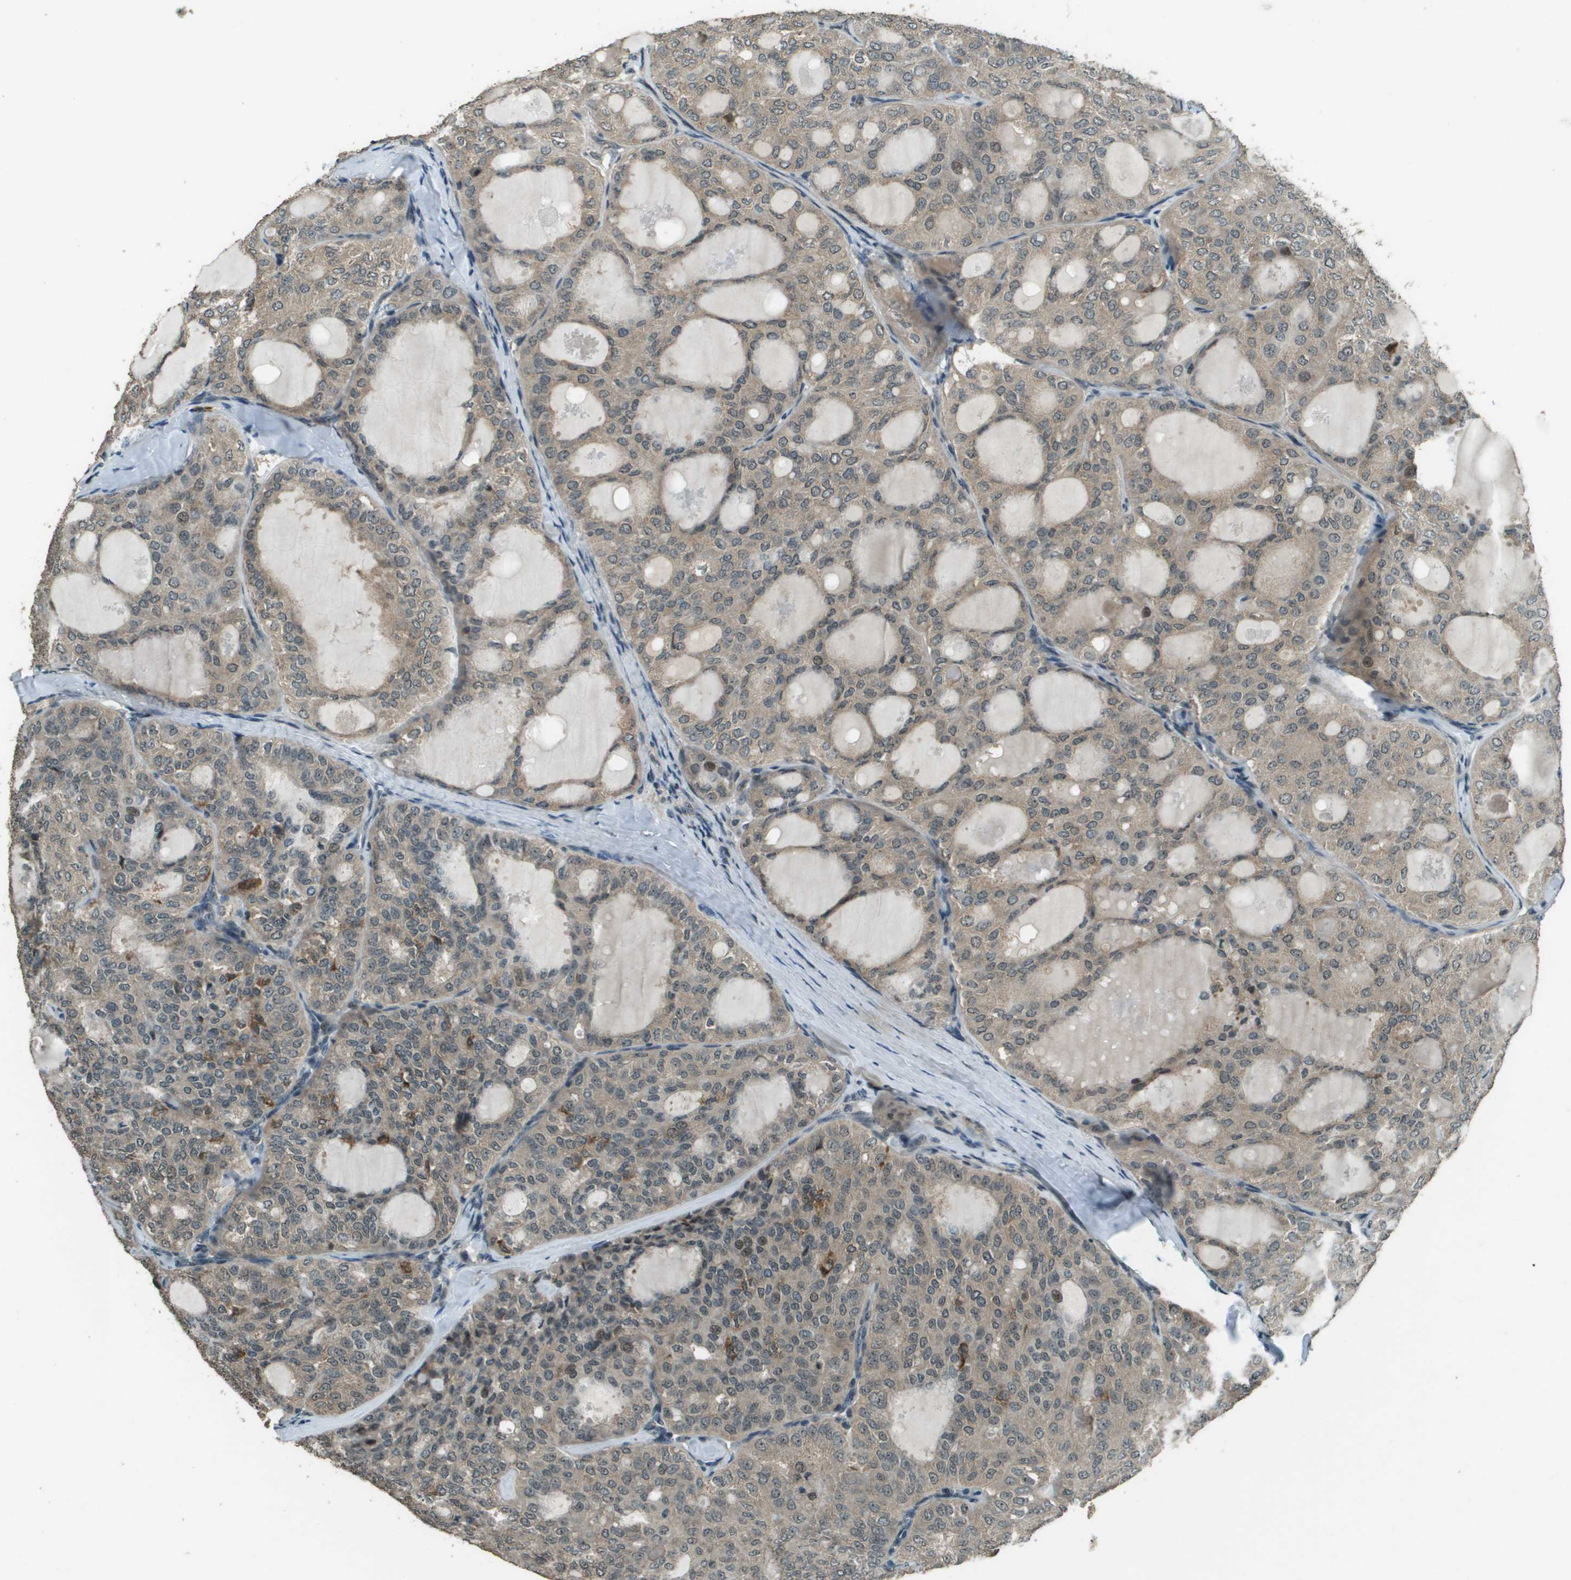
{"staining": {"intensity": "moderate", "quantity": ">75%", "location": "cytoplasmic/membranous"}, "tissue": "thyroid cancer", "cell_type": "Tumor cells", "image_type": "cancer", "snomed": [{"axis": "morphology", "description": "Follicular adenoma carcinoma, NOS"}, {"axis": "topography", "description": "Thyroid gland"}], "caption": "Follicular adenoma carcinoma (thyroid) was stained to show a protein in brown. There is medium levels of moderate cytoplasmic/membranous expression in approximately >75% of tumor cells.", "gene": "SDC3", "patient": {"sex": "male", "age": 75}}